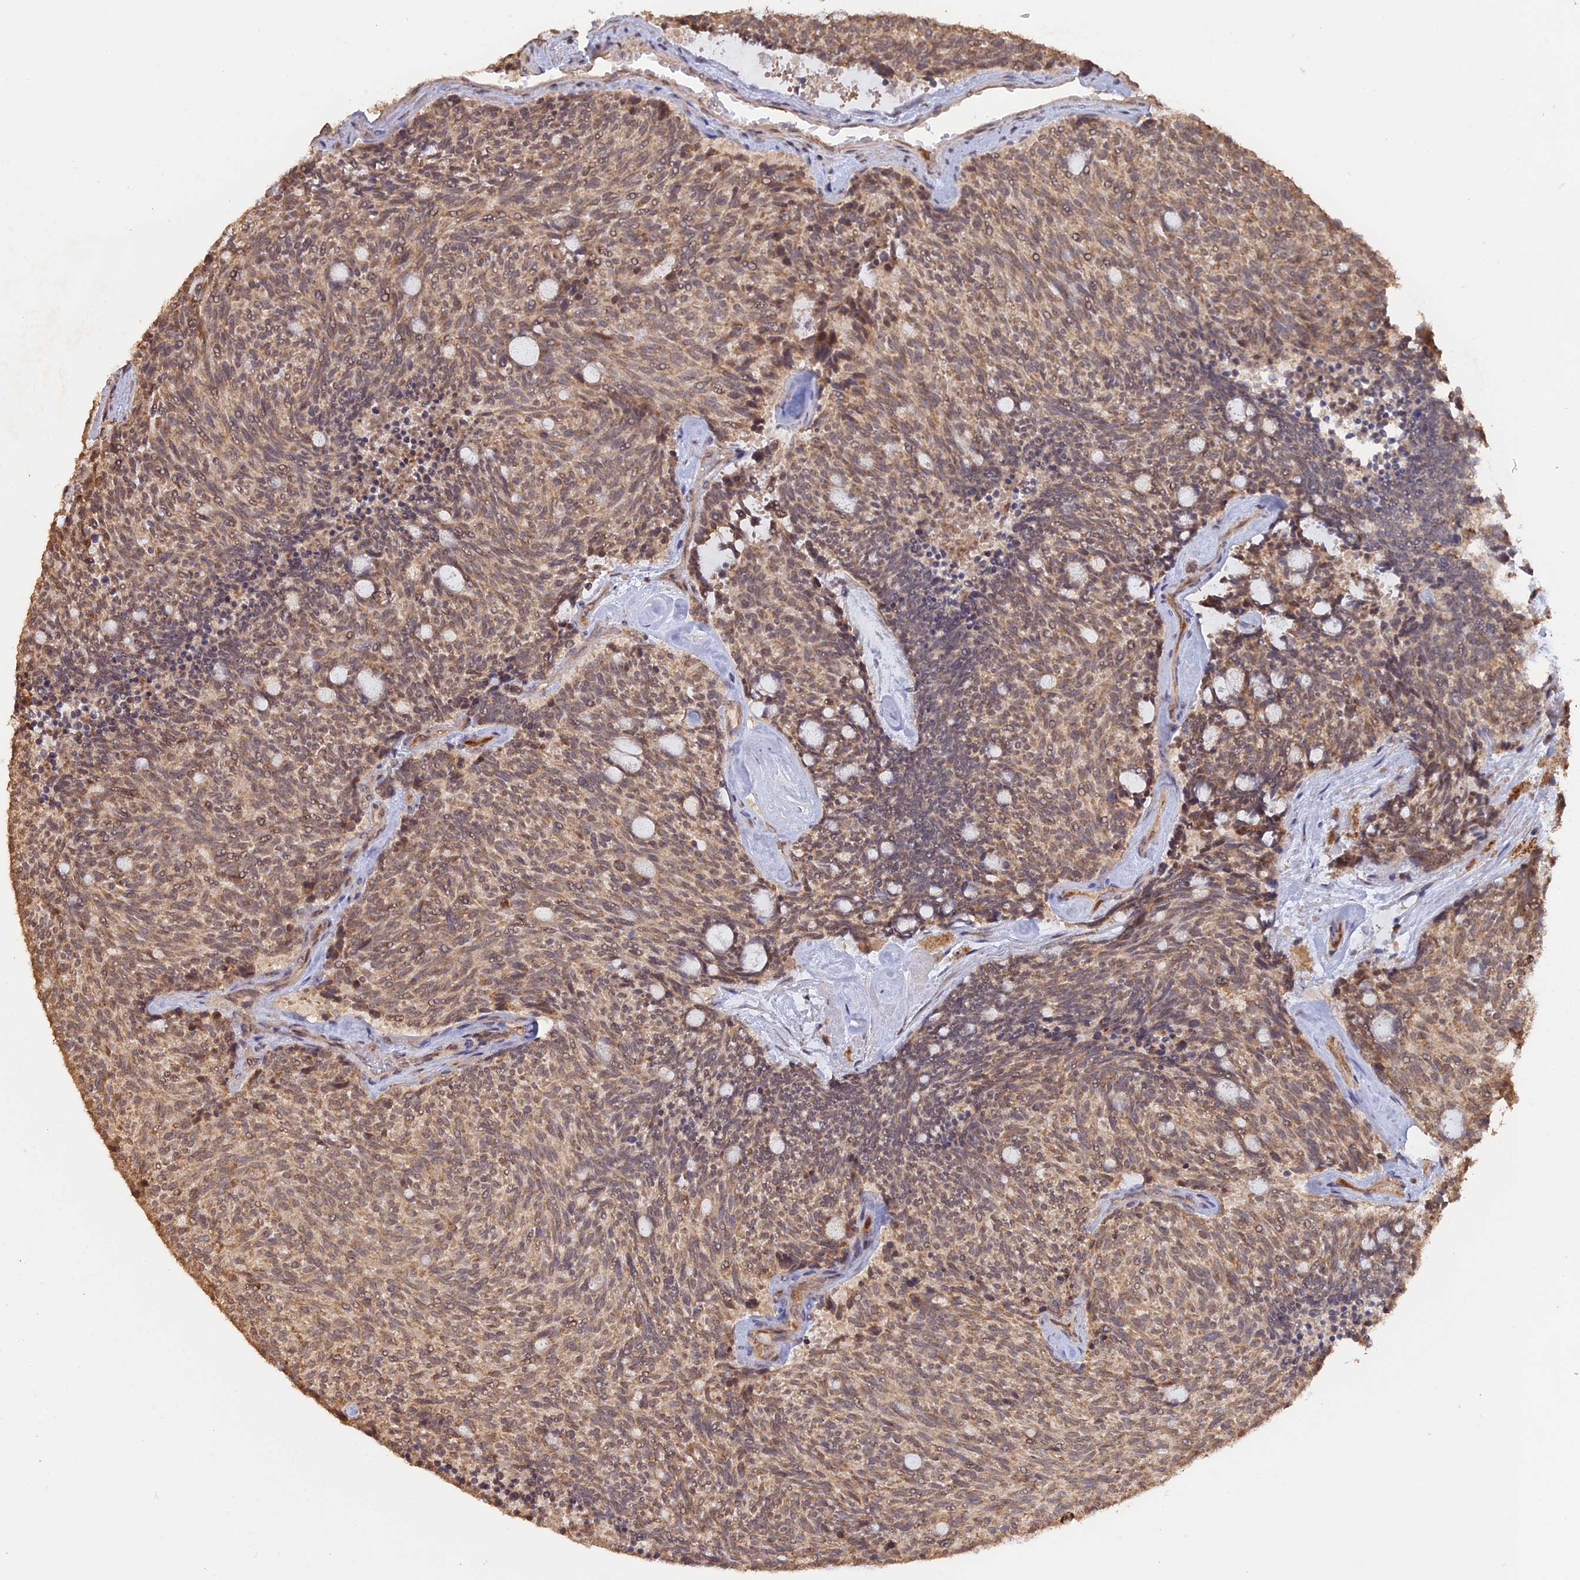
{"staining": {"intensity": "moderate", "quantity": ">75%", "location": "cytoplasmic/membranous"}, "tissue": "carcinoid", "cell_type": "Tumor cells", "image_type": "cancer", "snomed": [{"axis": "morphology", "description": "Carcinoid, malignant, NOS"}, {"axis": "topography", "description": "Pancreas"}], "caption": "Brown immunohistochemical staining in human carcinoid (malignant) demonstrates moderate cytoplasmic/membranous positivity in about >75% of tumor cells.", "gene": "FAM210B", "patient": {"sex": "female", "age": 54}}